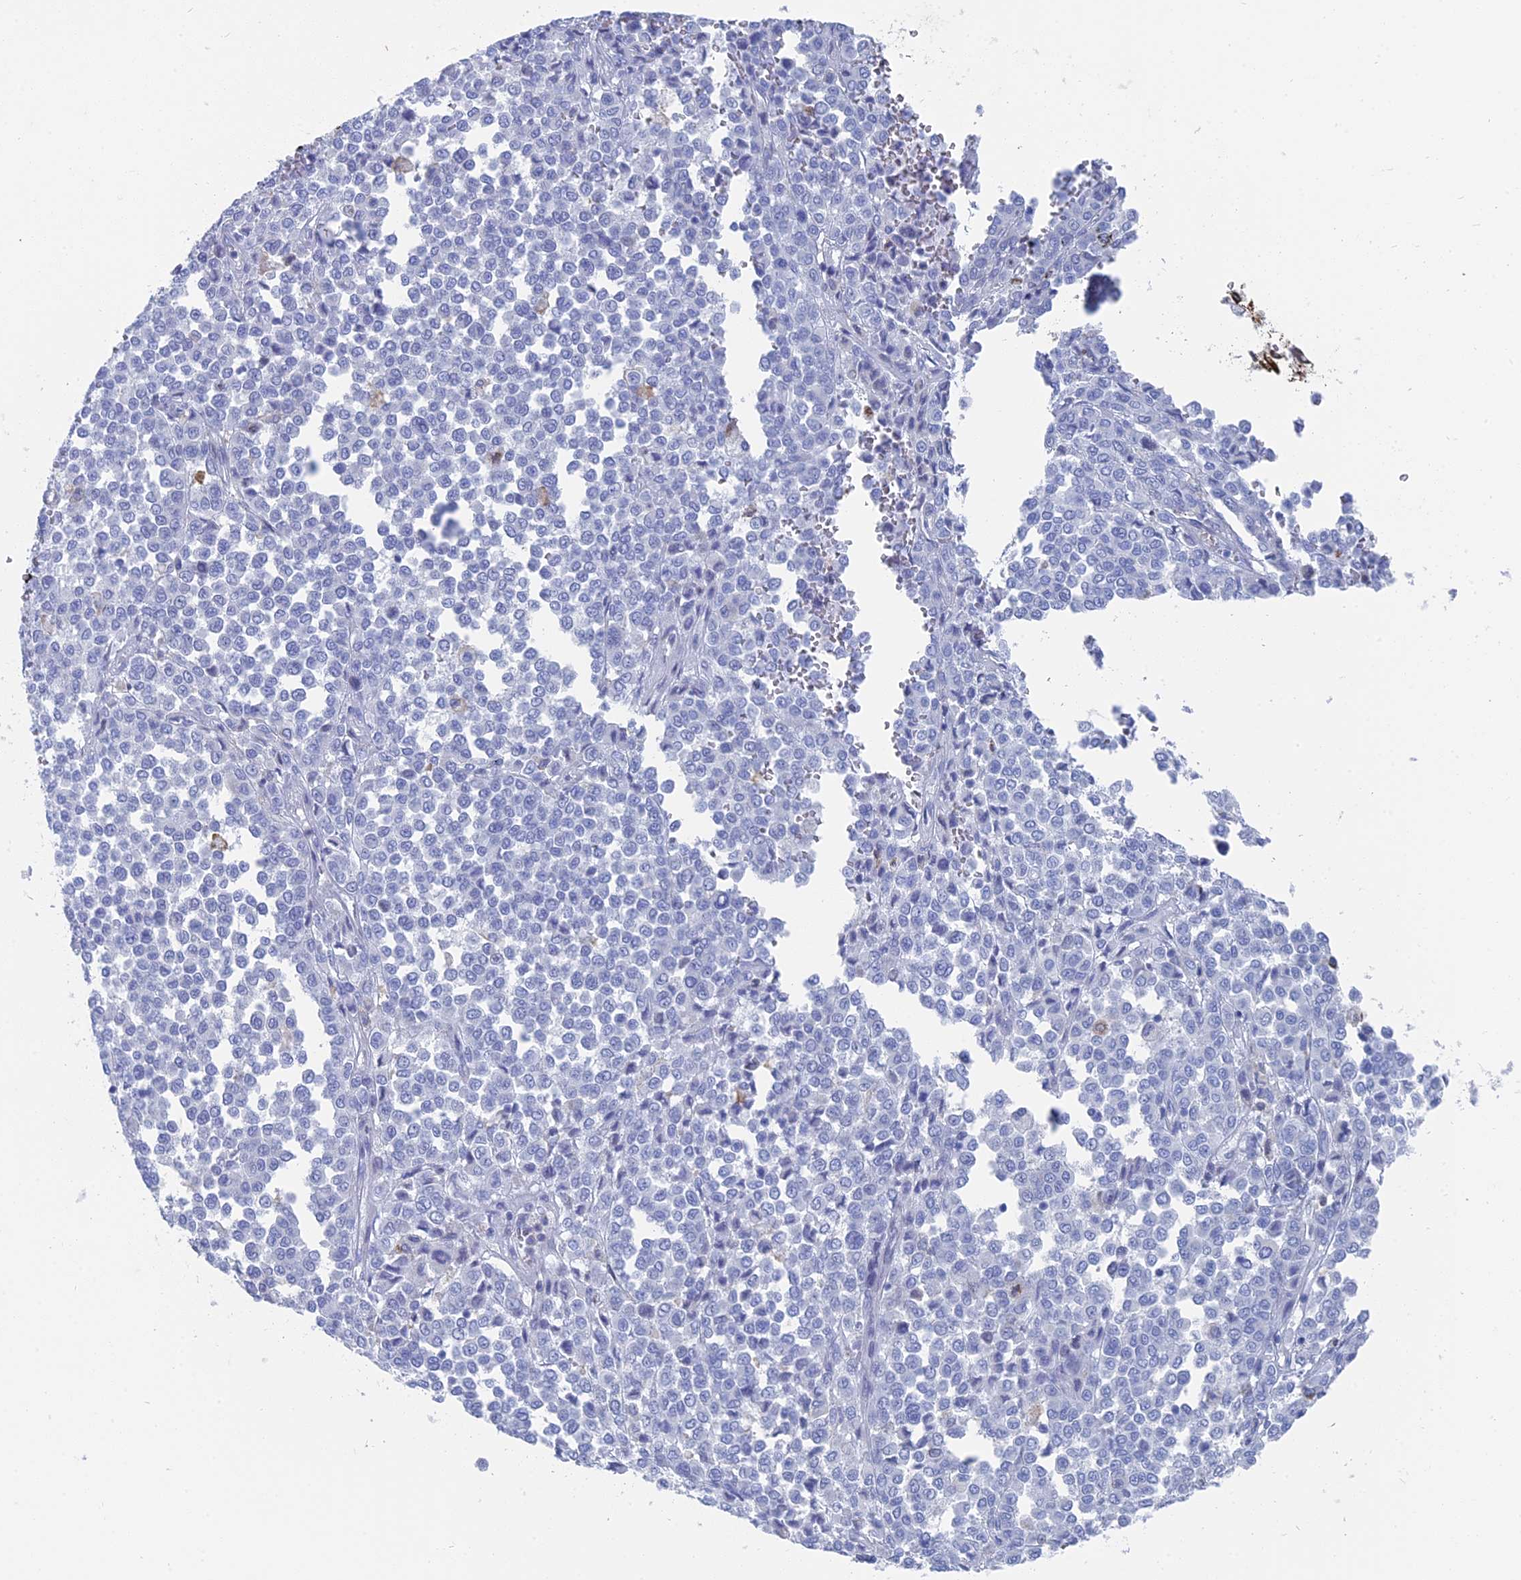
{"staining": {"intensity": "negative", "quantity": "none", "location": "none"}, "tissue": "melanoma", "cell_type": "Tumor cells", "image_type": "cancer", "snomed": [{"axis": "morphology", "description": "Malignant melanoma, Metastatic site"}, {"axis": "topography", "description": "Pancreas"}], "caption": "Tumor cells show no significant staining in melanoma.", "gene": "ALMS1", "patient": {"sex": "female", "age": 30}}